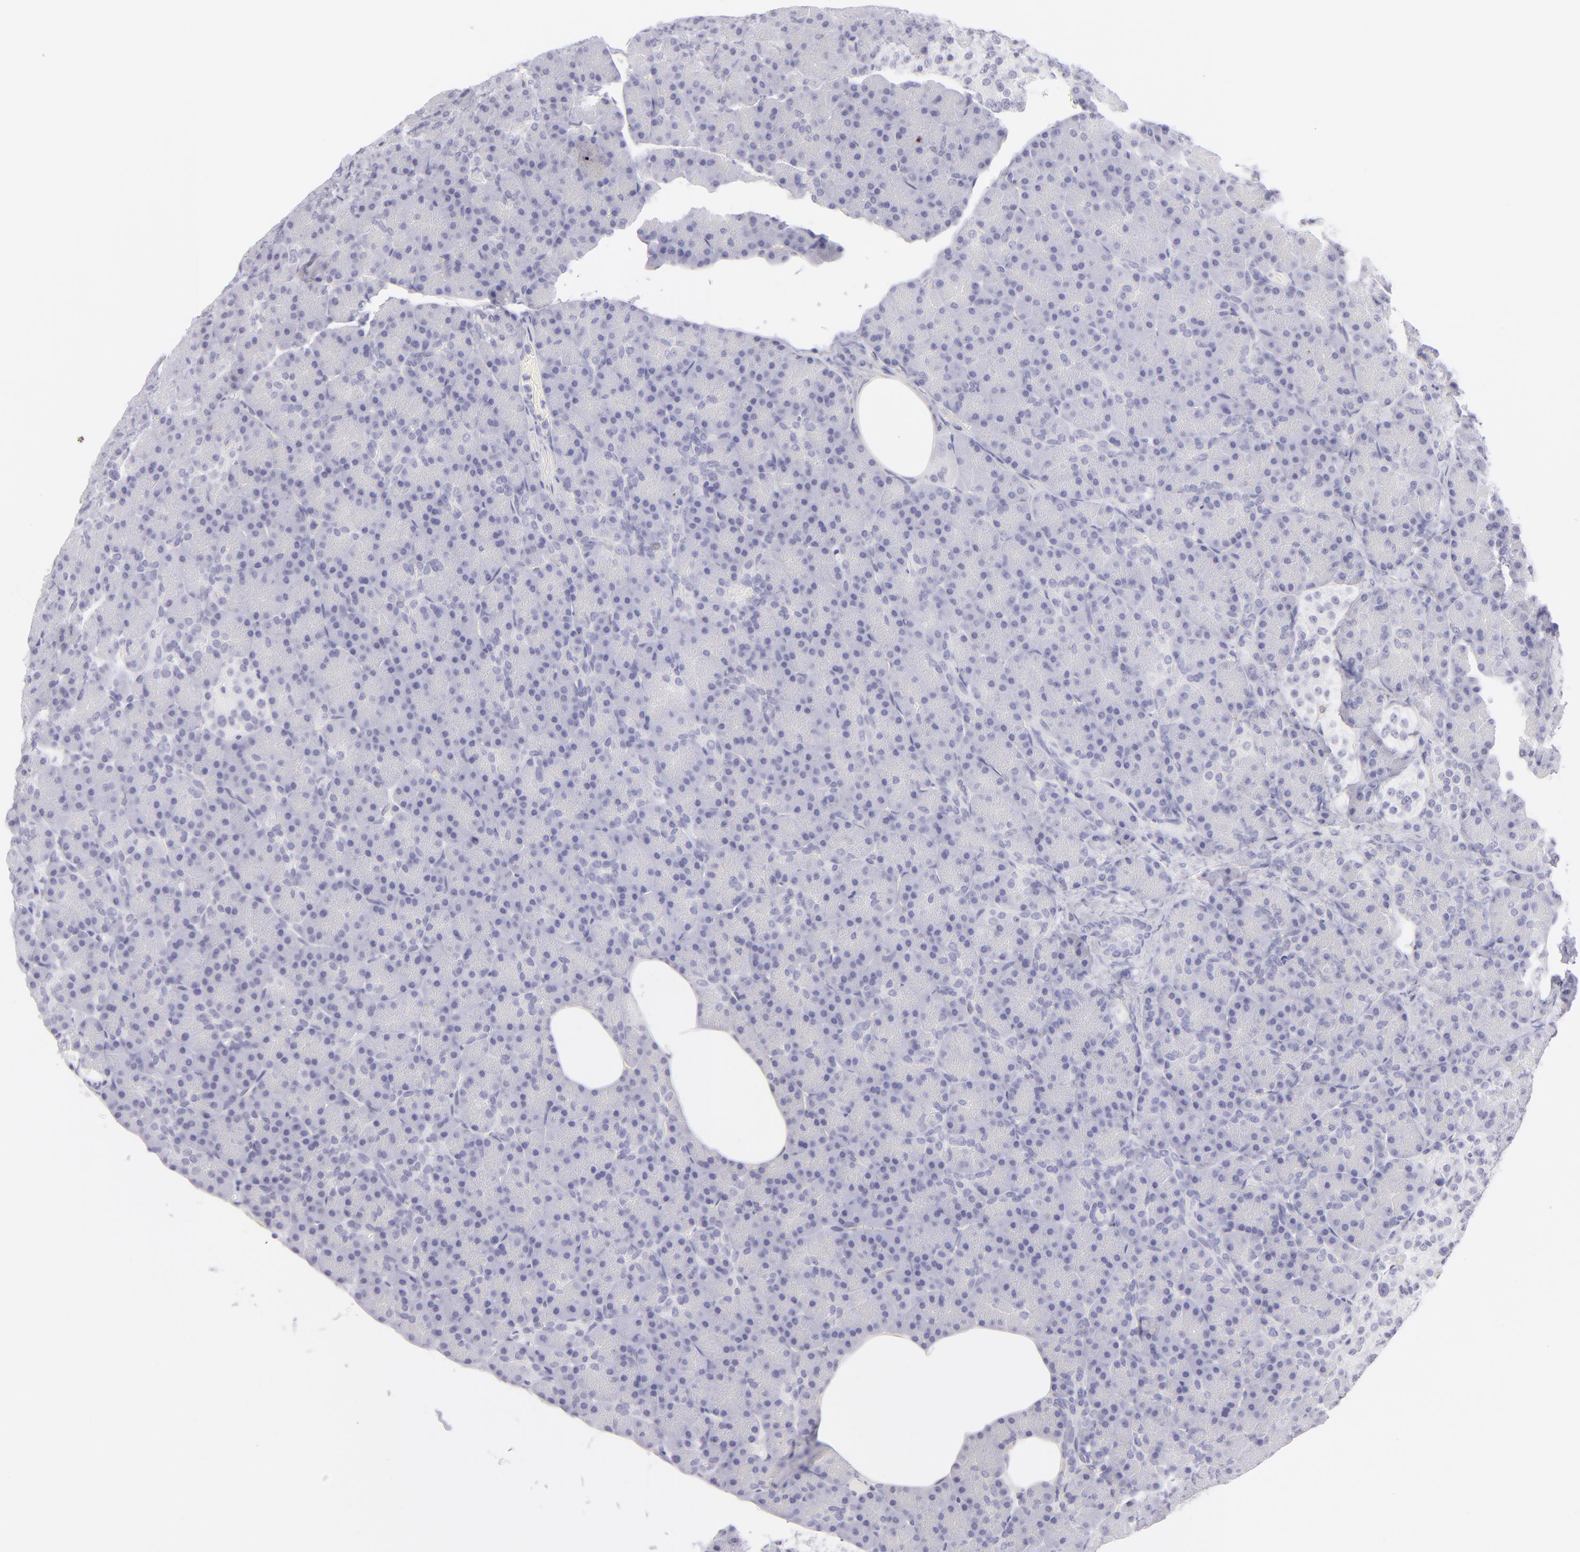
{"staining": {"intensity": "negative", "quantity": "none", "location": "none"}, "tissue": "pancreas", "cell_type": "Exocrine glandular cells", "image_type": "normal", "snomed": [{"axis": "morphology", "description": "Normal tissue, NOS"}, {"axis": "topography", "description": "Pancreas"}], "caption": "High magnification brightfield microscopy of unremarkable pancreas stained with DAB (3,3'-diaminobenzidine) (brown) and counterstained with hematoxylin (blue): exocrine glandular cells show no significant staining. (DAB immunohistochemistry, high magnification).", "gene": "FCER2", "patient": {"sex": "female", "age": 43}}